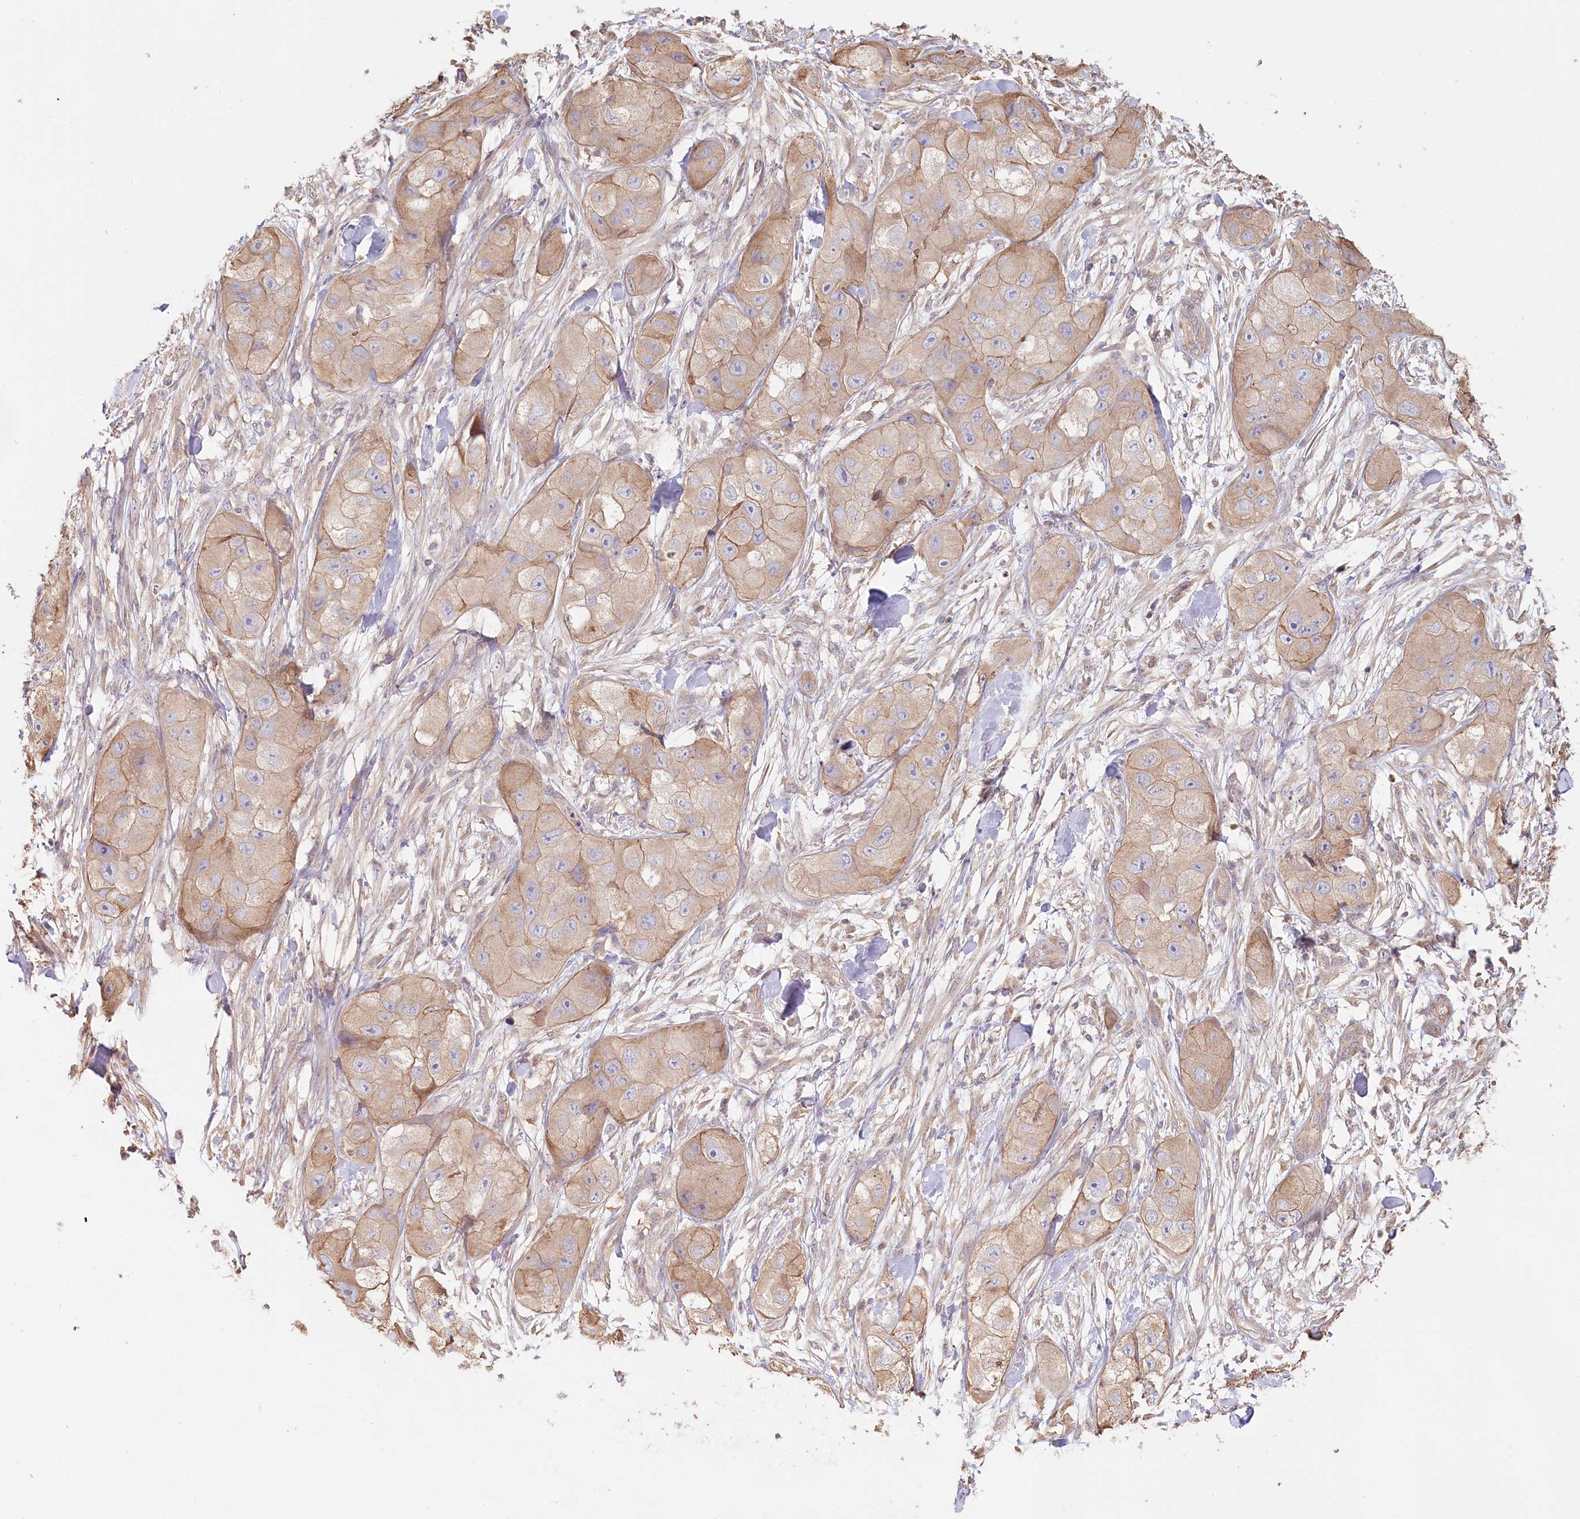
{"staining": {"intensity": "moderate", "quantity": "<25%", "location": "cytoplasmic/membranous"}, "tissue": "skin cancer", "cell_type": "Tumor cells", "image_type": "cancer", "snomed": [{"axis": "morphology", "description": "Squamous cell carcinoma, NOS"}, {"axis": "topography", "description": "Skin"}, {"axis": "topography", "description": "Subcutis"}], "caption": "IHC image of human skin squamous cell carcinoma stained for a protein (brown), which exhibits low levels of moderate cytoplasmic/membranous expression in about <25% of tumor cells.", "gene": "TCHP", "patient": {"sex": "male", "age": 73}}